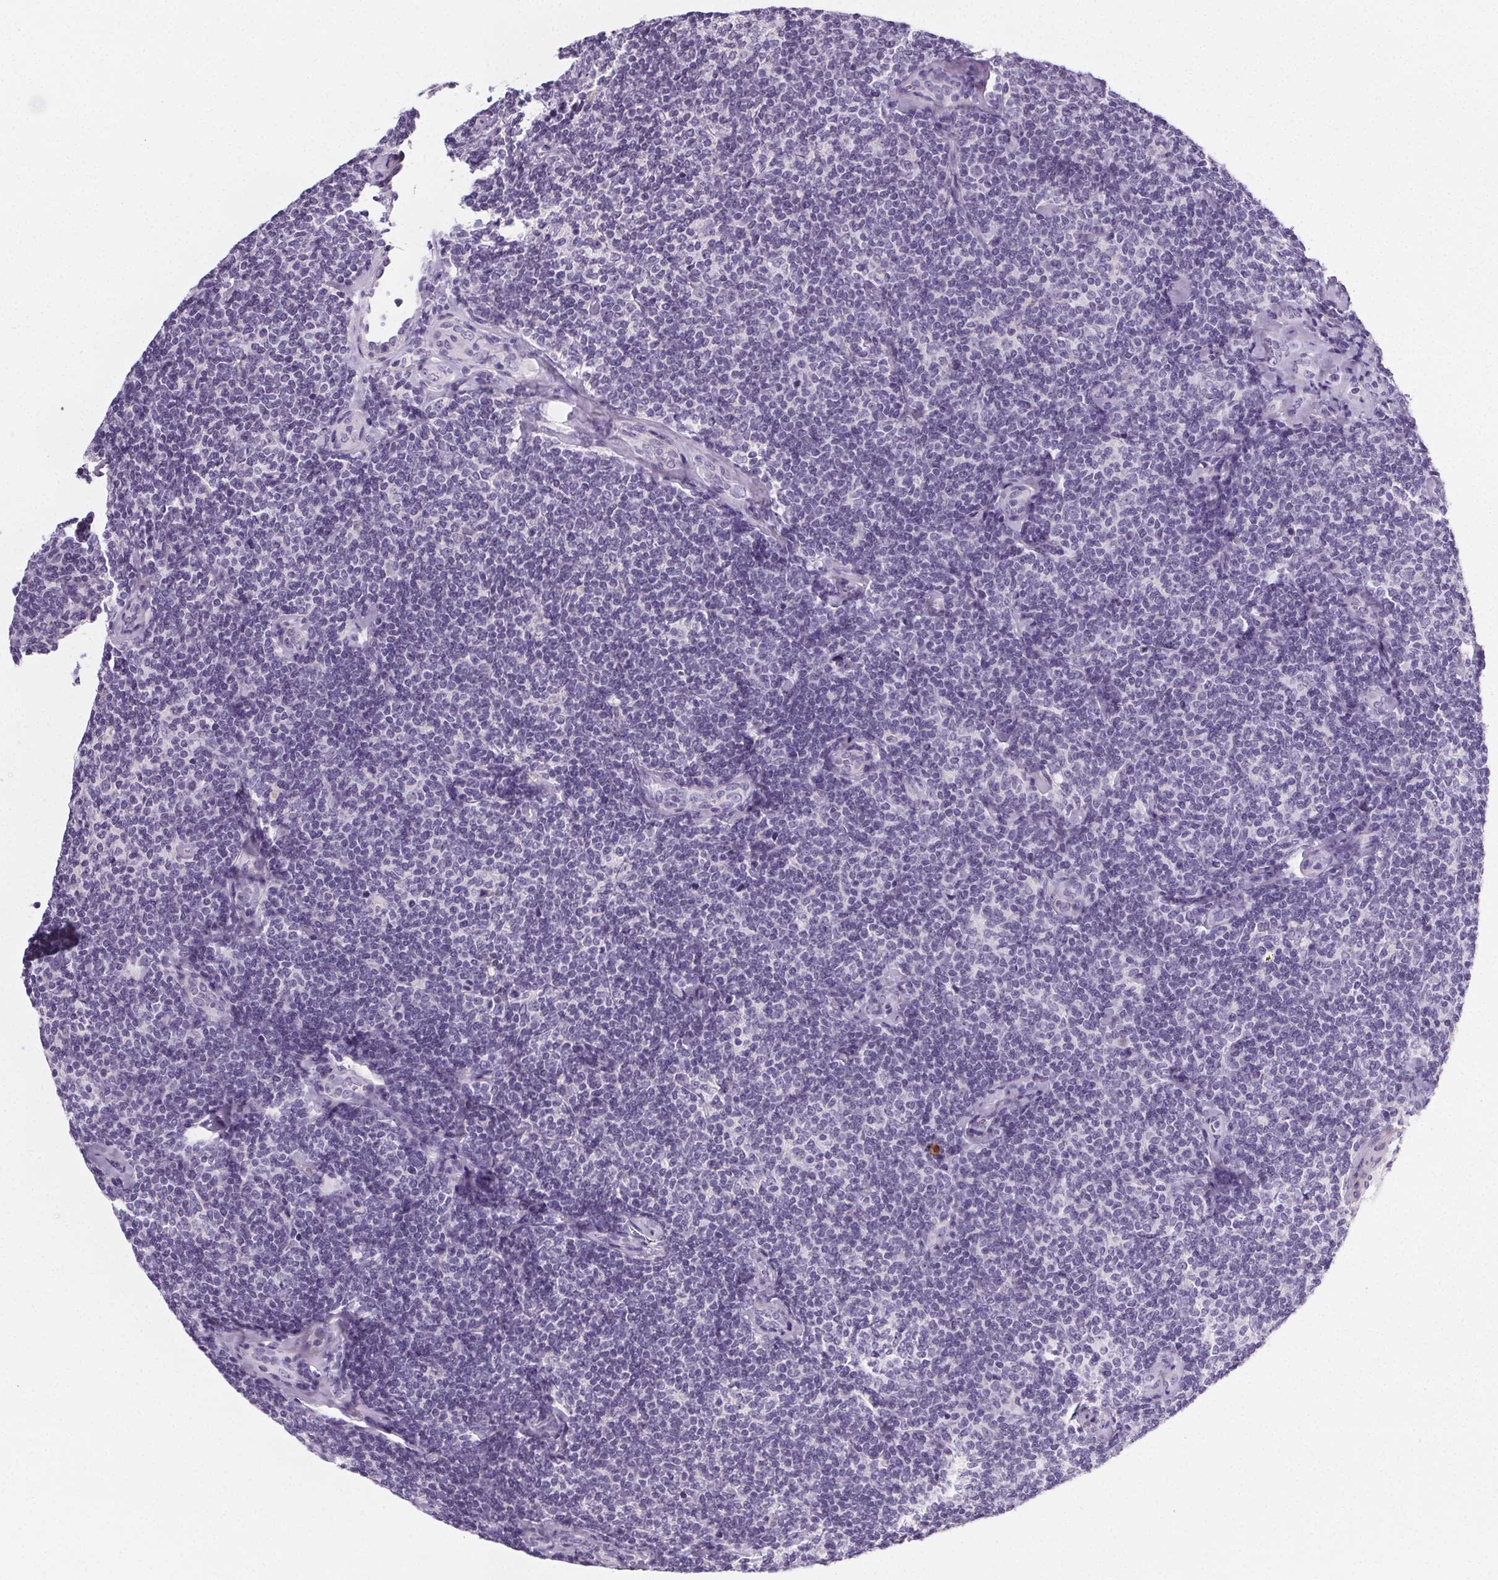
{"staining": {"intensity": "negative", "quantity": "none", "location": "none"}, "tissue": "lymphoma", "cell_type": "Tumor cells", "image_type": "cancer", "snomed": [{"axis": "morphology", "description": "Malignant lymphoma, non-Hodgkin's type, Low grade"}, {"axis": "topography", "description": "Lymph node"}], "caption": "This is an immunohistochemistry micrograph of human lymphoma. There is no staining in tumor cells.", "gene": "ELAVL2", "patient": {"sex": "female", "age": 56}}